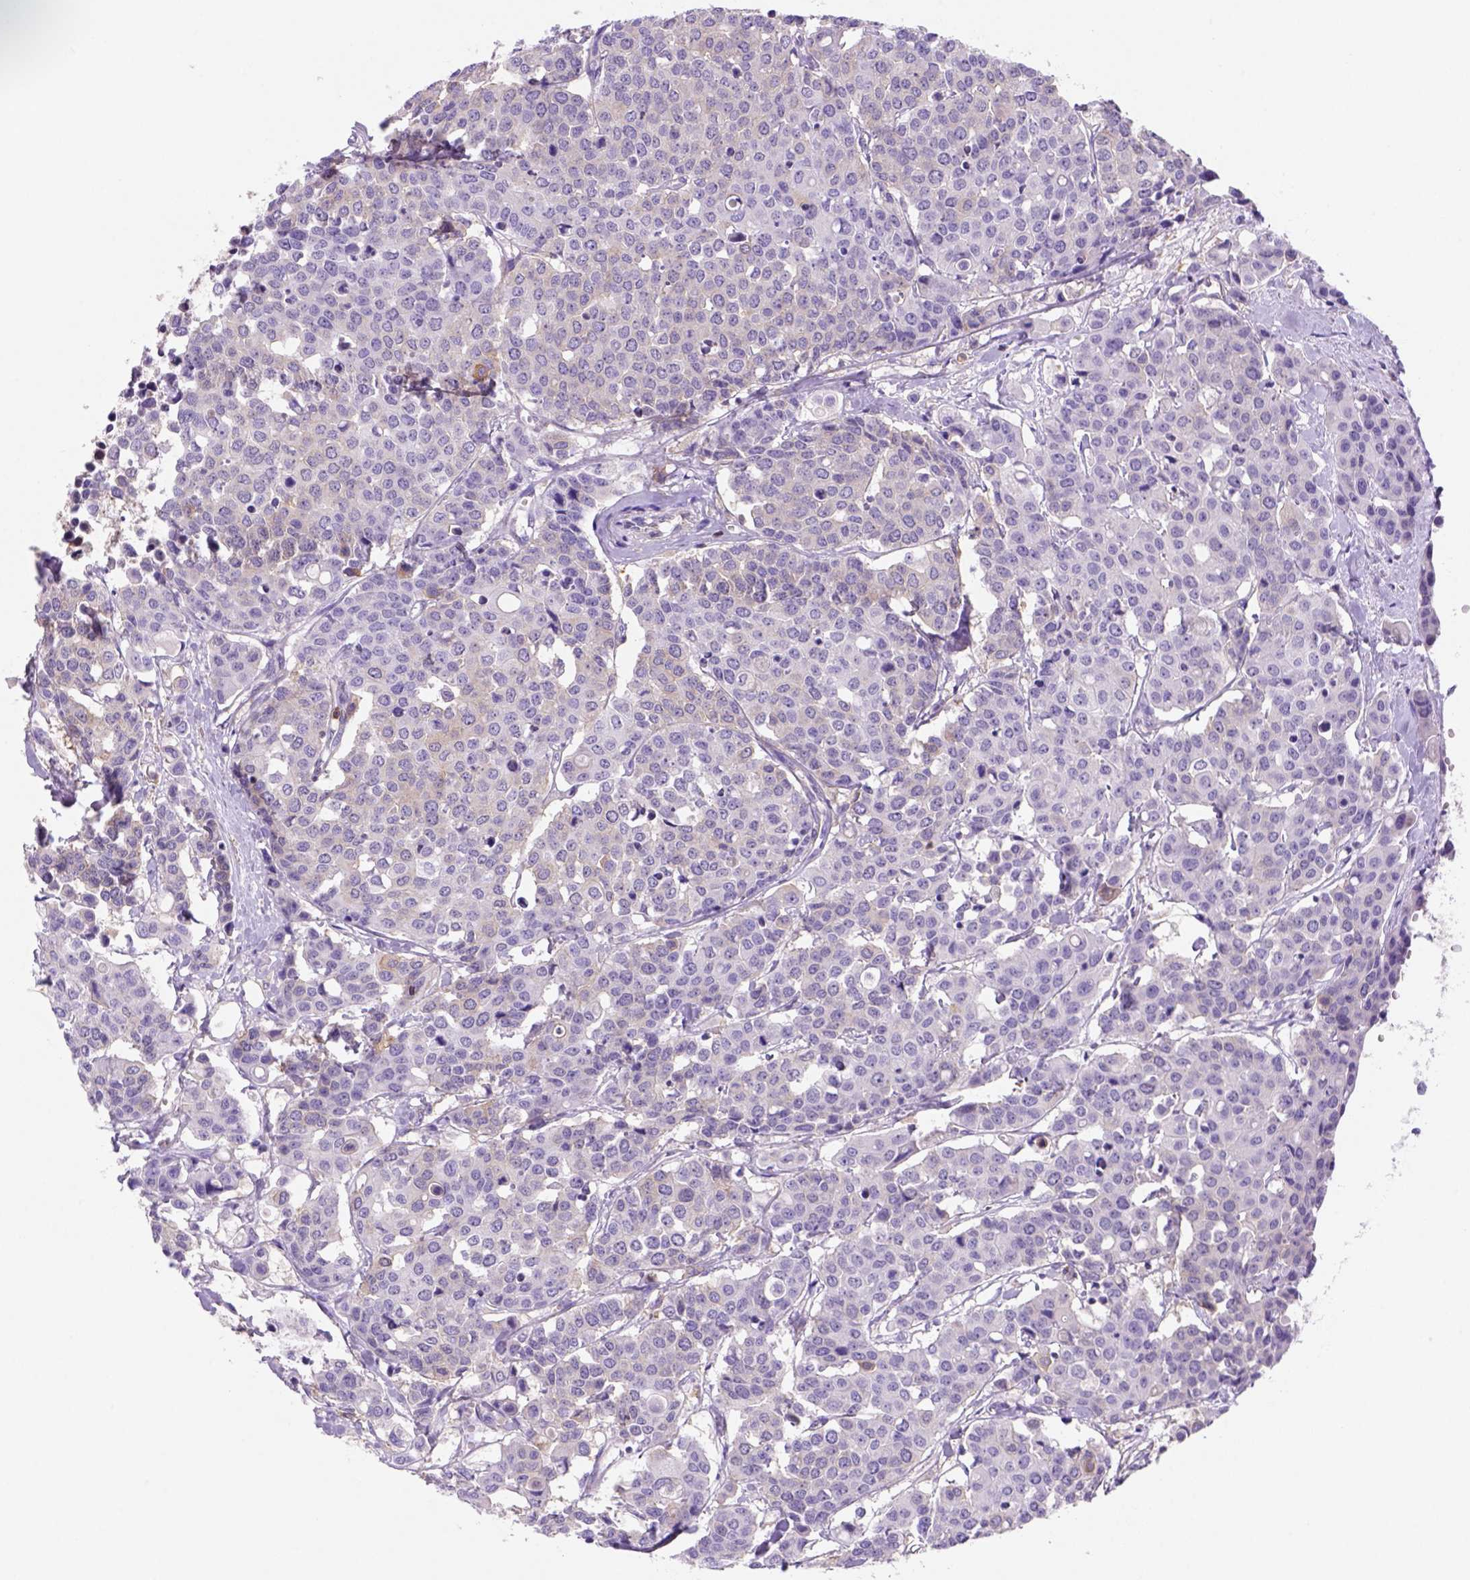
{"staining": {"intensity": "negative", "quantity": "none", "location": "none"}, "tissue": "carcinoid", "cell_type": "Tumor cells", "image_type": "cancer", "snomed": [{"axis": "morphology", "description": "Carcinoid, malignant, NOS"}, {"axis": "topography", "description": "Colon"}], "caption": "Protein analysis of carcinoid (malignant) demonstrates no significant positivity in tumor cells.", "gene": "INPP5D", "patient": {"sex": "male", "age": 81}}